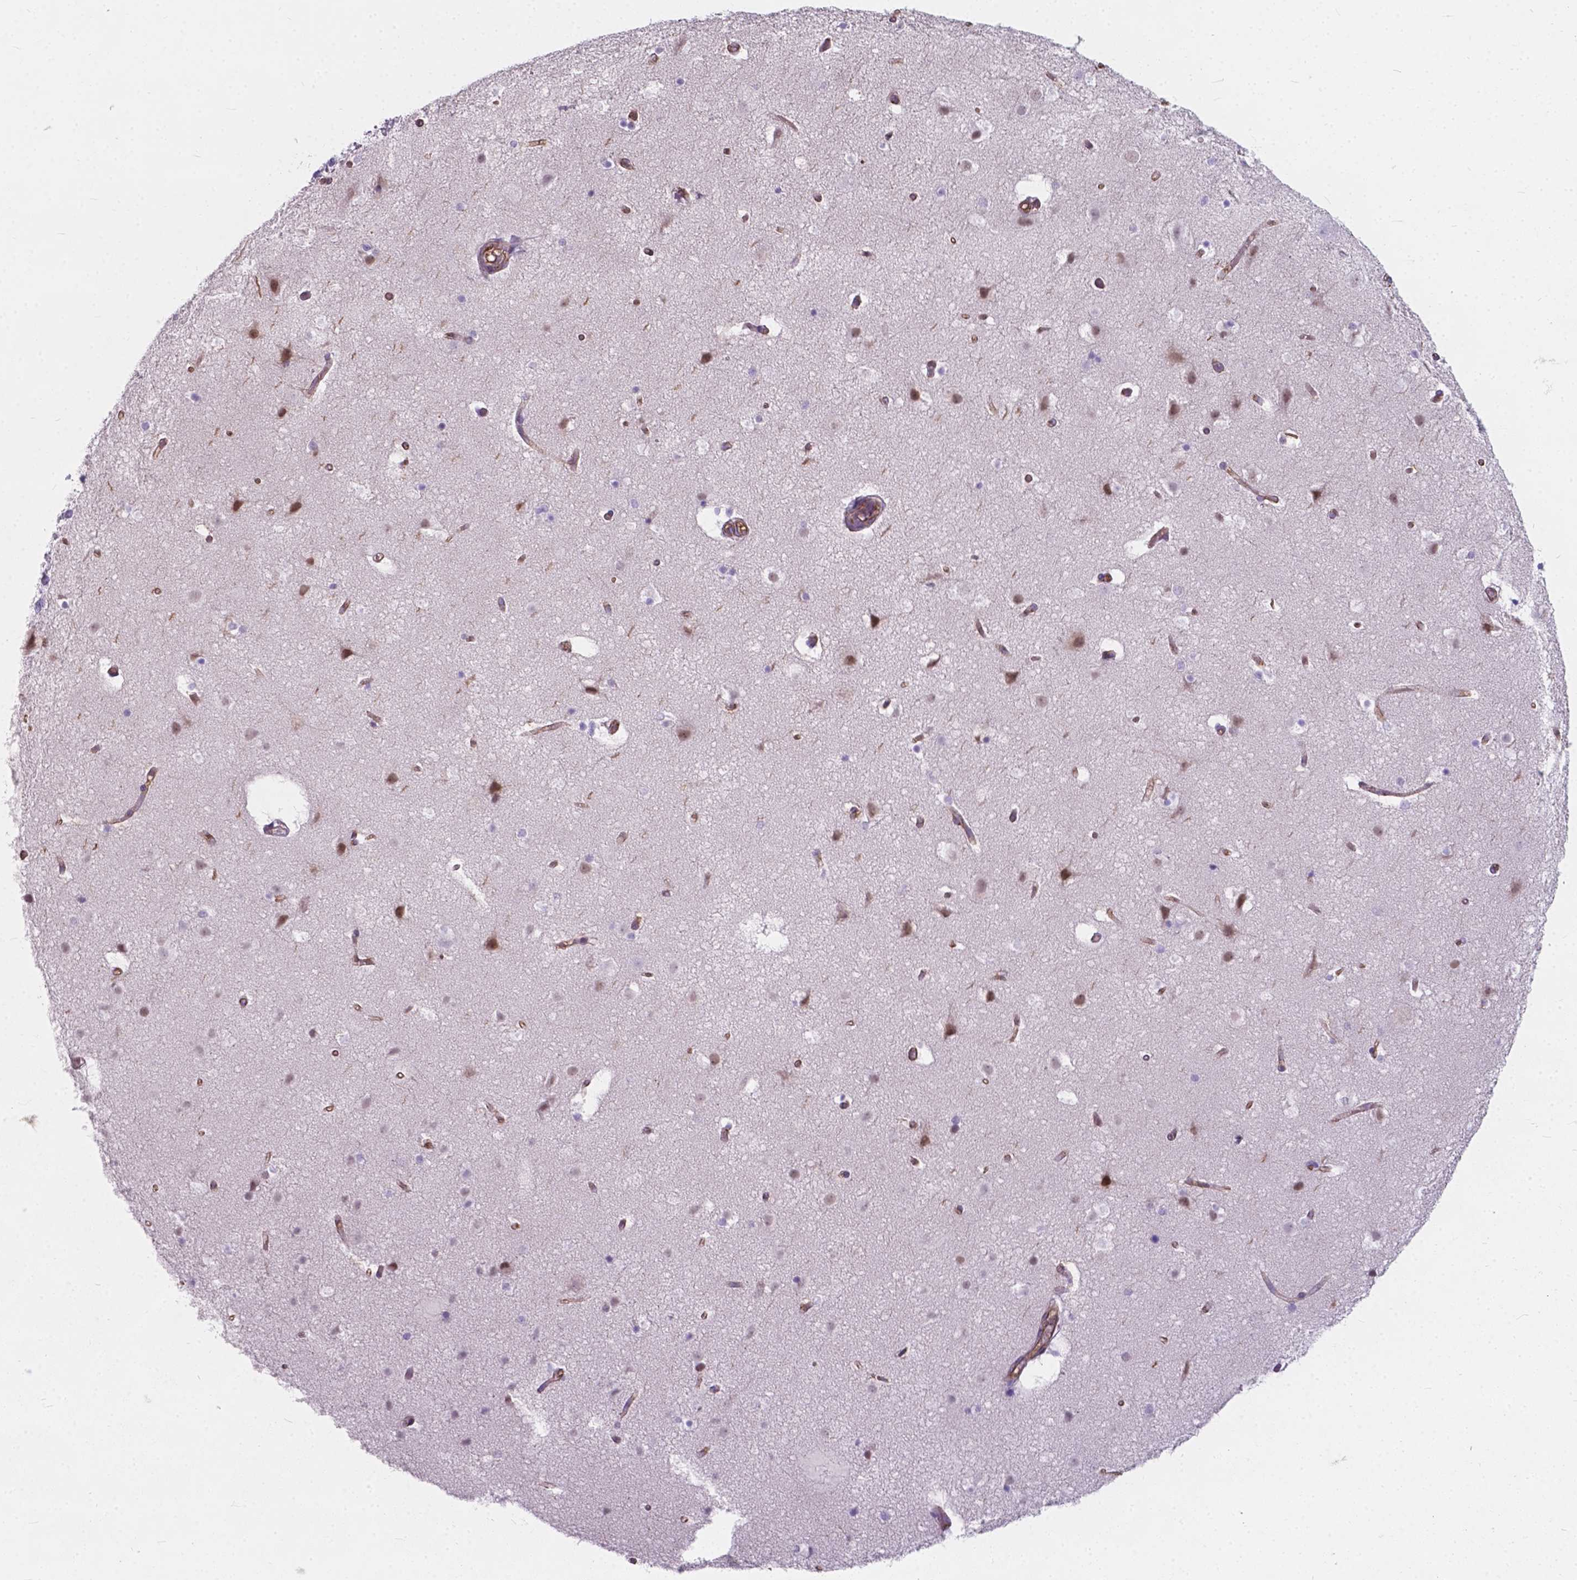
{"staining": {"intensity": "weak", "quantity": "25%-75%", "location": "cytoplasmic/membranous"}, "tissue": "cerebral cortex", "cell_type": "Endothelial cells", "image_type": "normal", "snomed": [{"axis": "morphology", "description": "Normal tissue, NOS"}, {"axis": "topography", "description": "Cerebral cortex"}], "caption": "Immunohistochemistry (IHC) staining of normal cerebral cortex, which displays low levels of weak cytoplasmic/membranous expression in approximately 25%-75% of endothelial cells indicating weak cytoplasmic/membranous protein positivity. The staining was performed using DAB (brown) for protein detection and nuclei were counterstained in hematoxylin (blue).", "gene": "KIAA0040", "patient": {"sex": "female", "age": 52}}